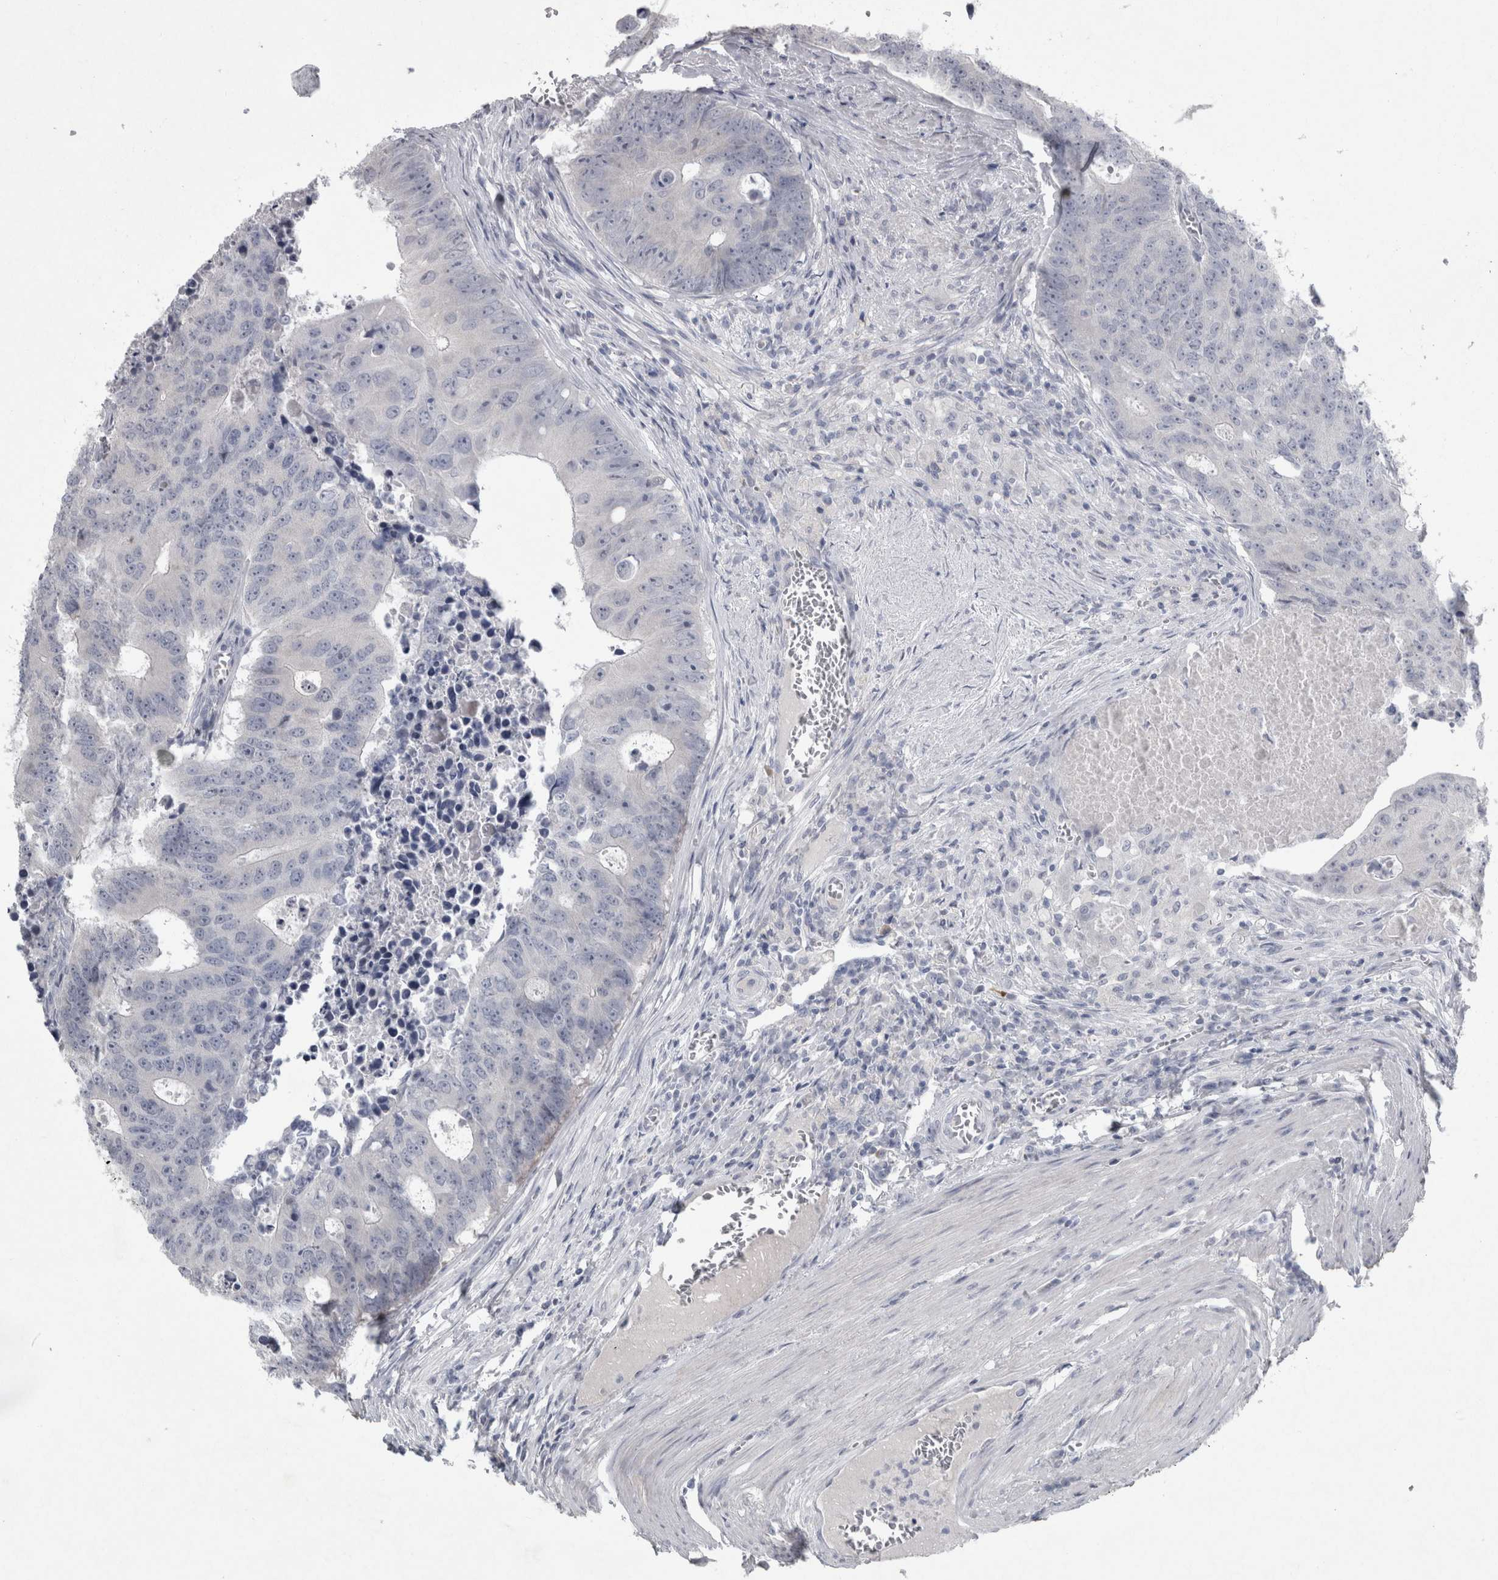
{"staining": {"intensity": "negative", "quantity": "none", "location": "none"}, "tissue": "colorectal cancer", "cell_type": "Tumor cells", "image_type": "cancer", "snomed": [{"axis": "morphology", "description": "Adenocarcinoma, NOS"}, {"axis": "topography", "description": "Colon"}], "caption": "This is an immunohistochemistry (IHC) image of human colorectal adenocarcinoma. There is no expression in tumor cells.", "gene": "PDX1", "patient": {"sex": "male", "age": 87}}